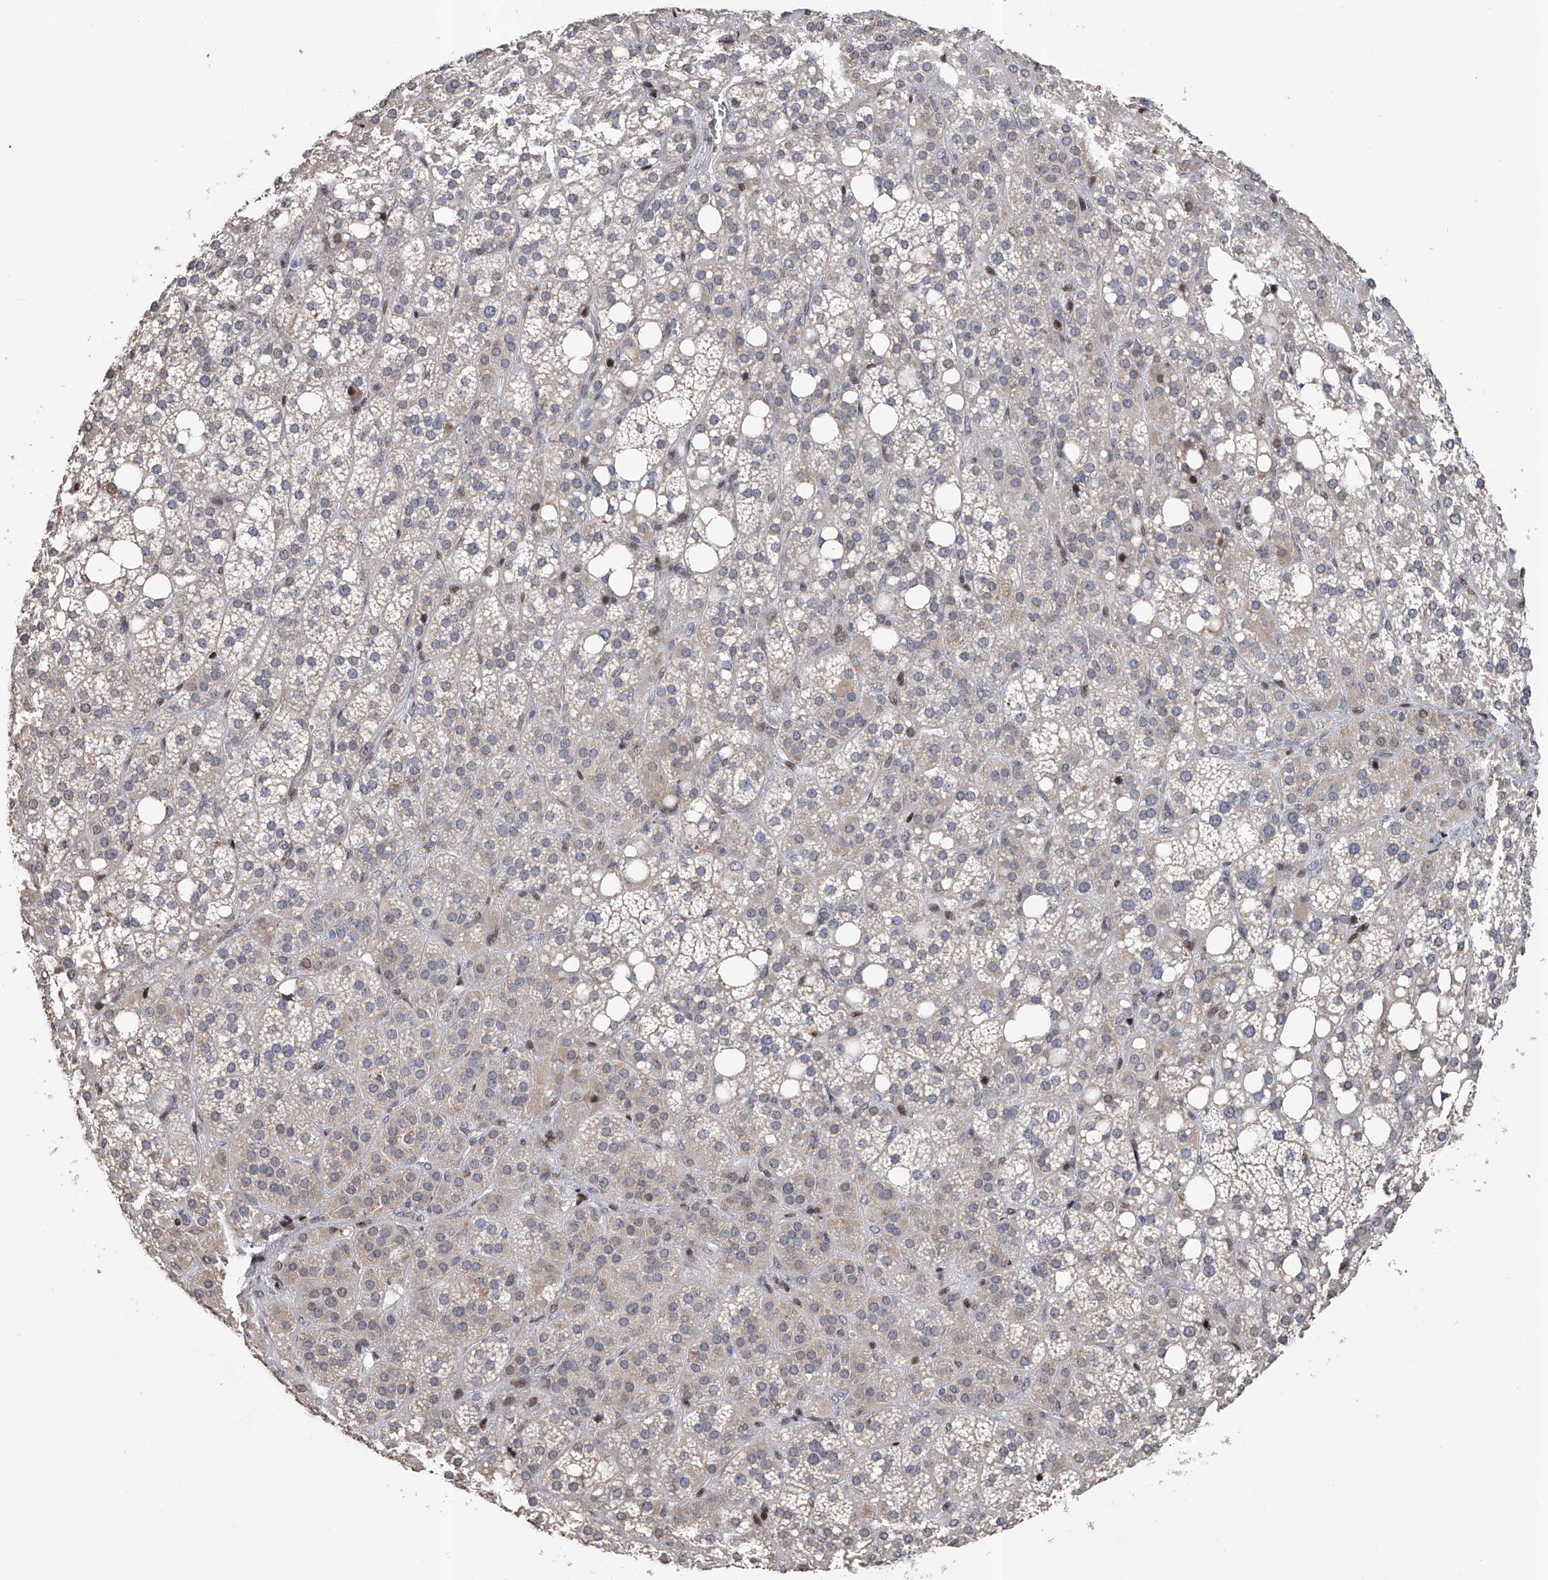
{"staining": {"intensity": "moderate", "quantity": "25%-75%", "location": "cytoplasmic/membranous,nuclear"}, "tissue": "adrenal gland", "cell_type": "Glandular cells", "image_type": "normal", "snomed": [{"axis": "morphology", "description": "Normal tissue, NOS"}, {"axis": "topography", "description": "Adrenal gland"}], "caption": "Glandular cells reveal moderate cytoplasmic/membranous,nuclear staining in approximately 25%-75% of cells in unremarkable adrenal gland. (DAB IHC, brown staining for protein, blue staining for nuclei).", "gene": "RWDD2A", "patient": {"sex": "female", "age": 59}}